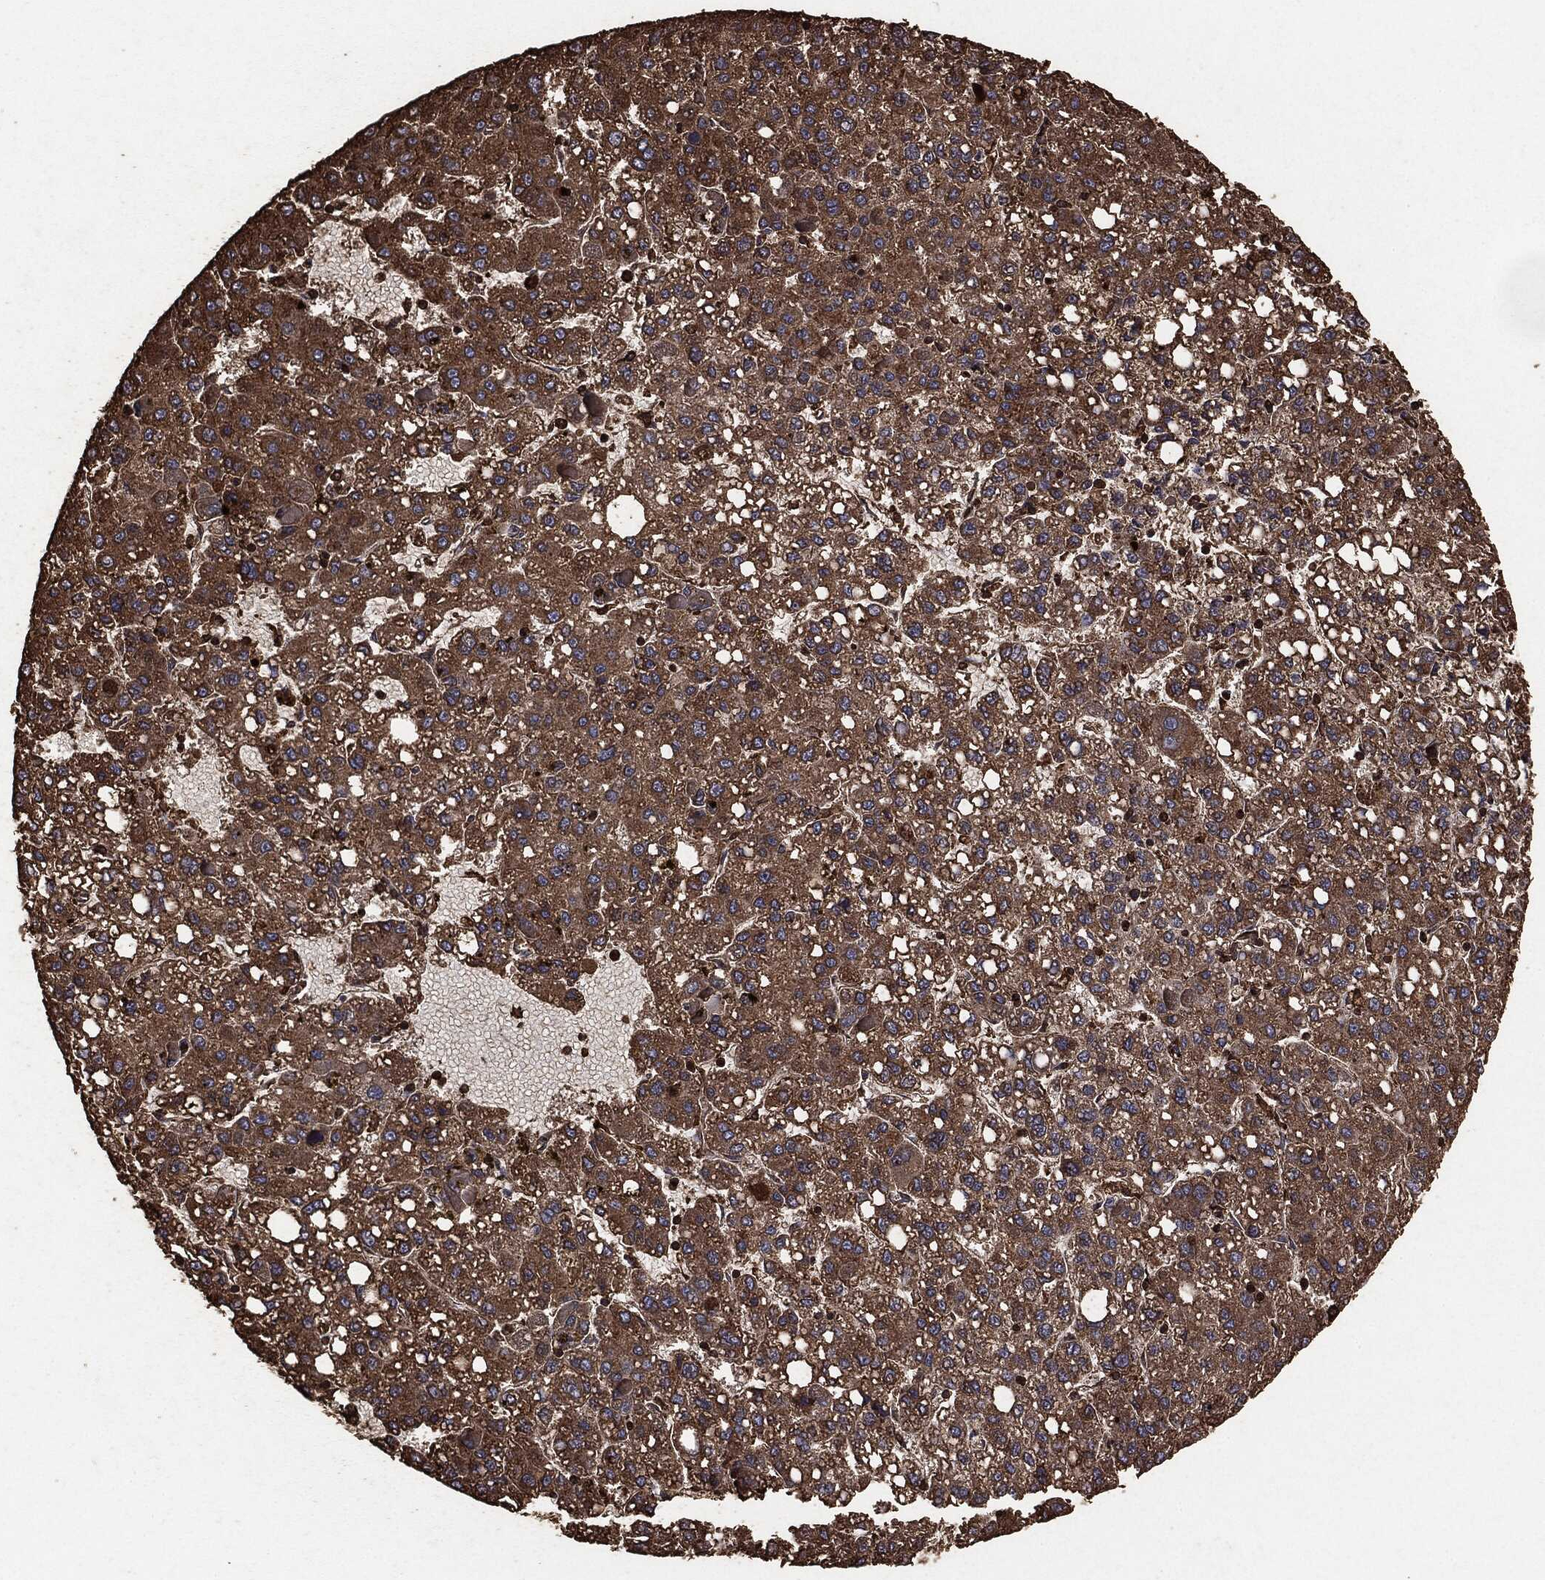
{"staining": {"intensity": "moderate", "quantity": ">75%", "location": "cytoplasmic/membranous"}, "tissue": "liver cancer", "cell_type": "Tumor cells", "image_type": "cancer", "snomed": [{"axis": "morphology", "description": "Carcinoma, Hepatocellular, NOS"}, {"axis": "topography", "description": "Liver"}], "caption": "Hepatocellular carcinoma (liver) stained for a protein (brown) reveals moderate cytoplasmic/membranous positive positivity in about >75% of tumor cells.", "gene": "MTOR", "patient": {"sex": "female", "age": 82}}